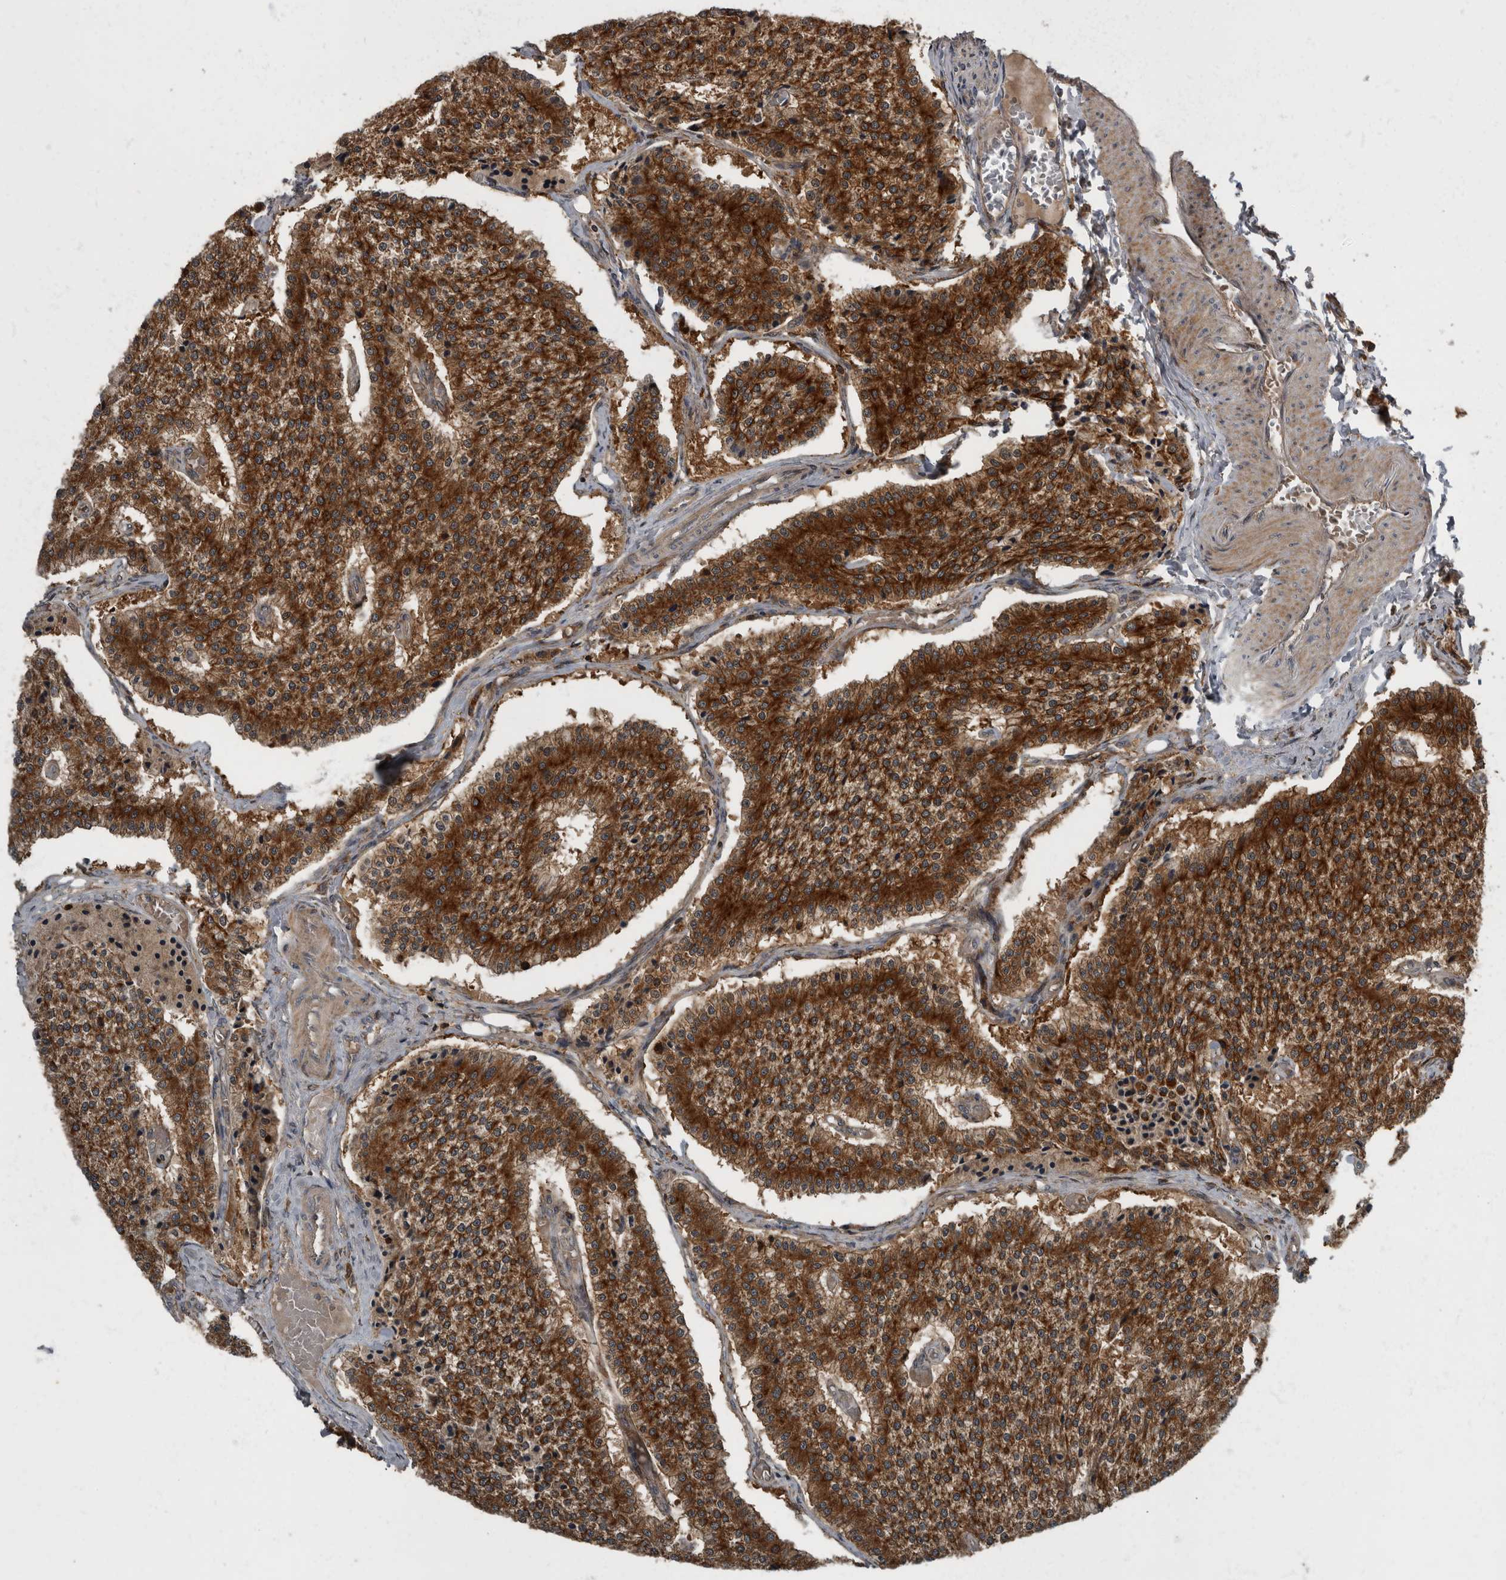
{"staining": {"intensity": "strong", "quantity": ">75%", "location": "cytoplasmic/membranous"}, "tissue": "carcinoid", "cell_type": "Tumor cells", "image_type": "cancer", "snomed": [{"axis": "morphology", "description": "Carcinoid, malignant, NOS"}, {"axis": "topography", "description": "Colon"}], "caption": "Protein staining by IHC shows strong cytoplasmic/membranous expression in approximately >75% of tumor cells in carcinoid (malignant).", "gene": "RABGGTB", "patient": {"sex": "female", "age": 52}}